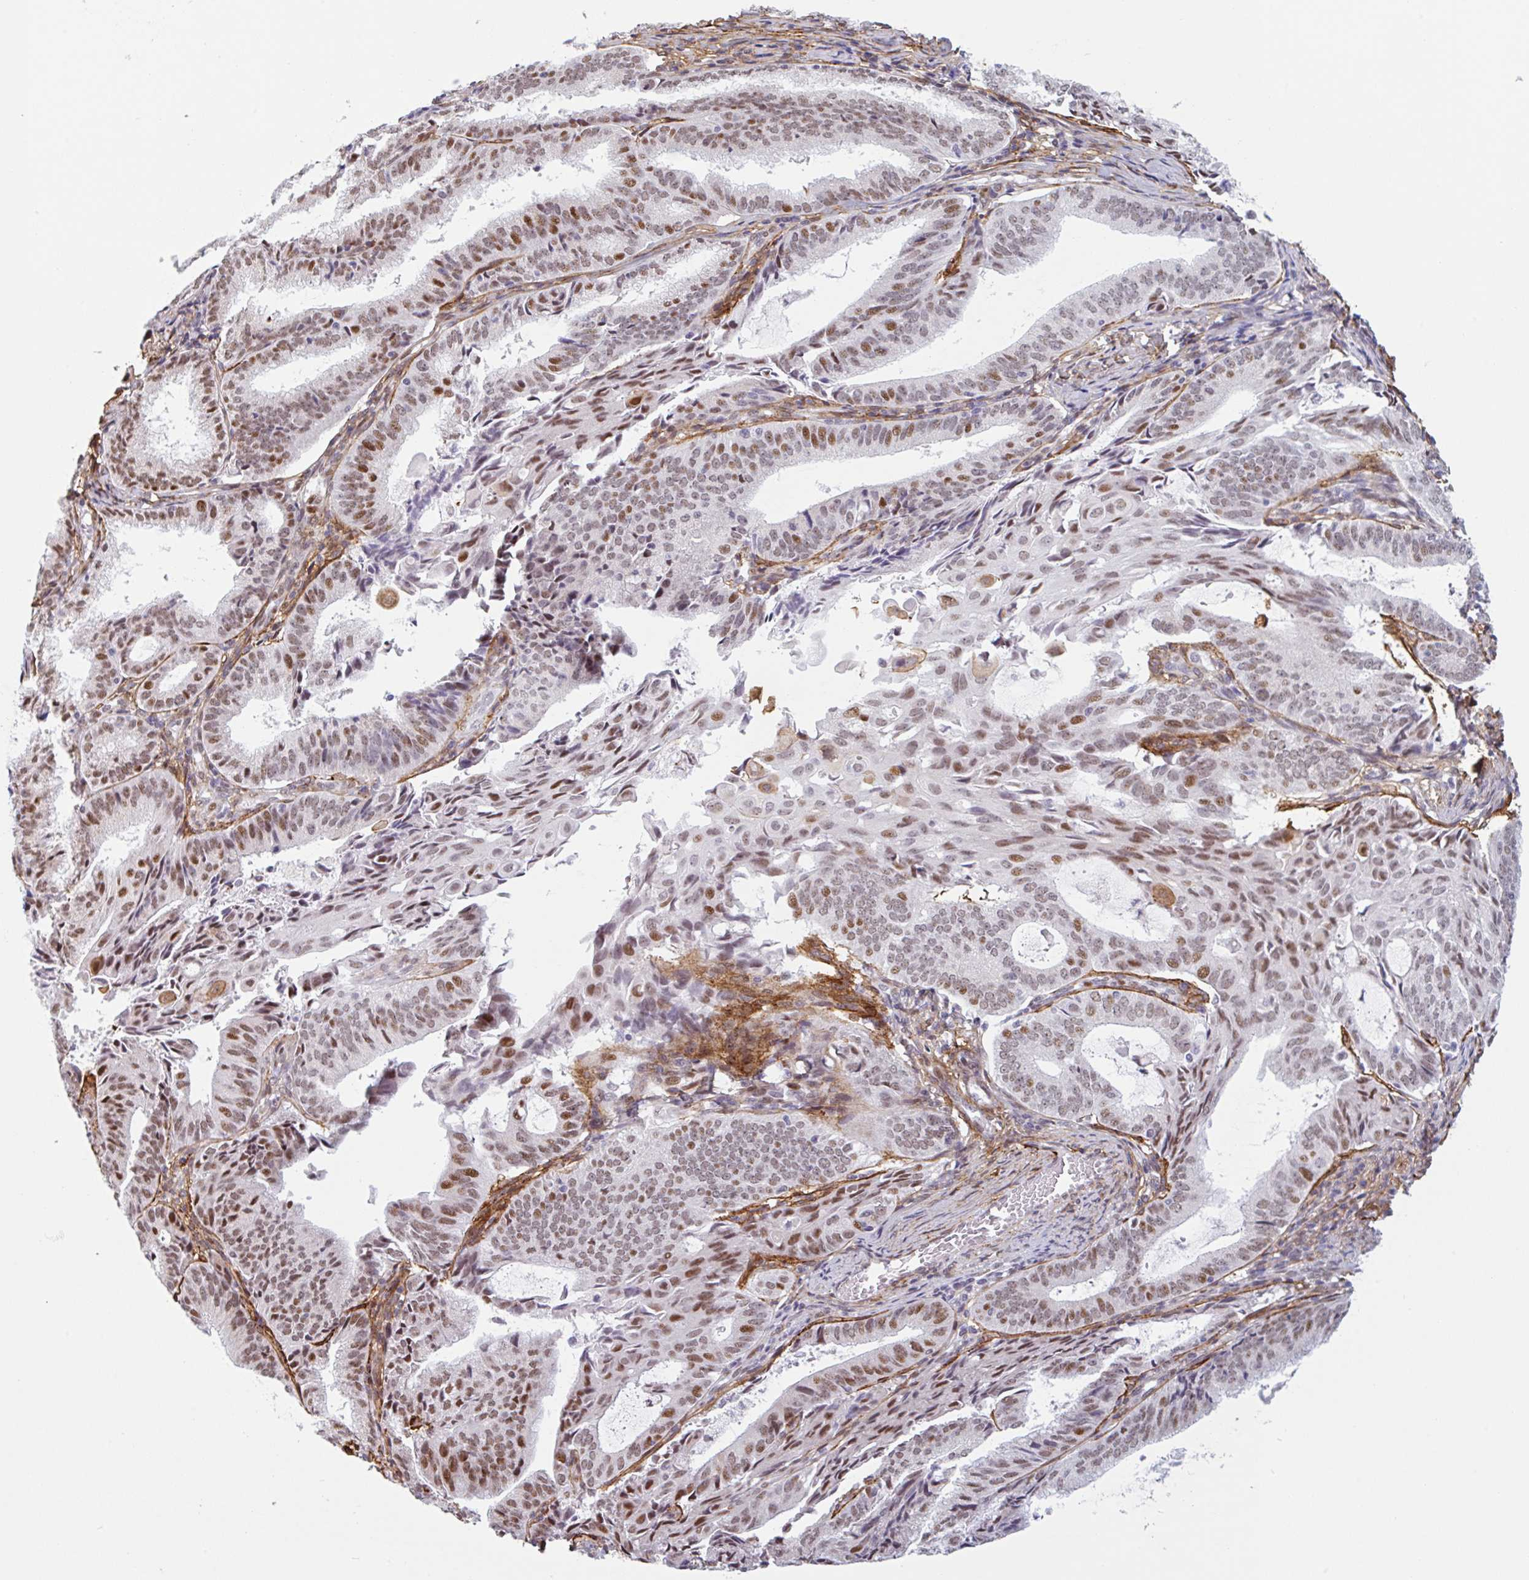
{"staining": {"intensity": "moderate", "quantity": ">75%", "location": "nuclear"}, "tissue": "endometrial cancer", "cell_type": "Tumor cells", "image_type": "cancer", "snomed": [{"axis": "morphology", "description": "Adenocarcinoma, NOS"}, {"axis": "topography", "description": "Endometrium"}], "caption": "Endometrial cancer tissue shows moderate nuclear expression in approximately >75% of tumor cells, visualized by immunohistochemistry.", "gene": "TMEM119", "patient": {"sex": "female", "age": 49}}